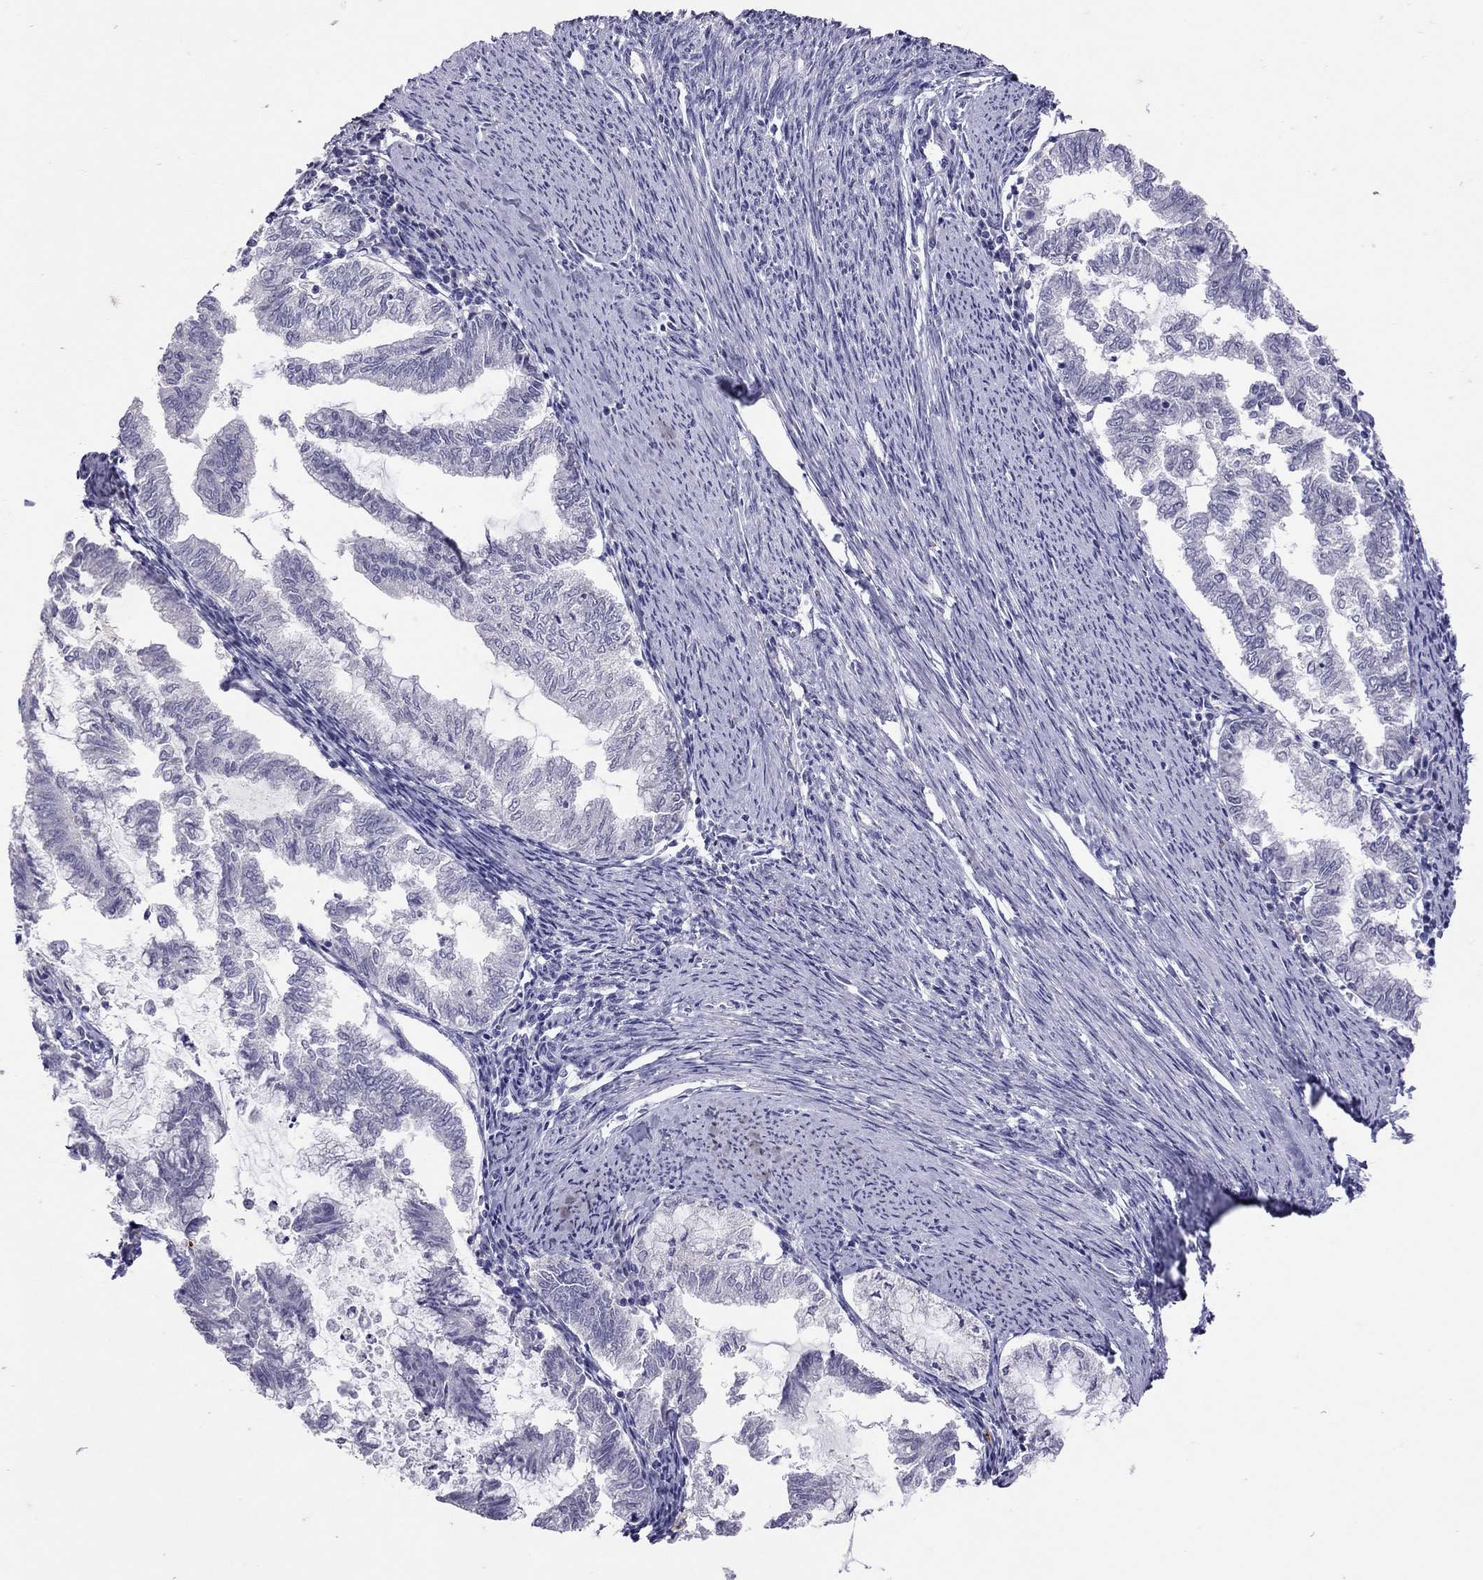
{"staining": {"intensity": "negative", "quantity": "none", "location": "none"}, "tissue": "endometrial cancer", "cell_type": "Tumor cells", "image_type": "cancer", "snomed": [{"axis": "morphology", "description": "Adenocarcinoma, NOS"}, {"axis": "topography", "description": "Endometrium"}], "caption": "Immunohistochemistry histopathology image of neoplastic tissue: human endometrial cancer (adenocarcinoma) stained with DAB demonstrates no significant protein staining in tumor cells.", "gene": "SLAMF1", "patient": {"sex": "female", "age": 79}}